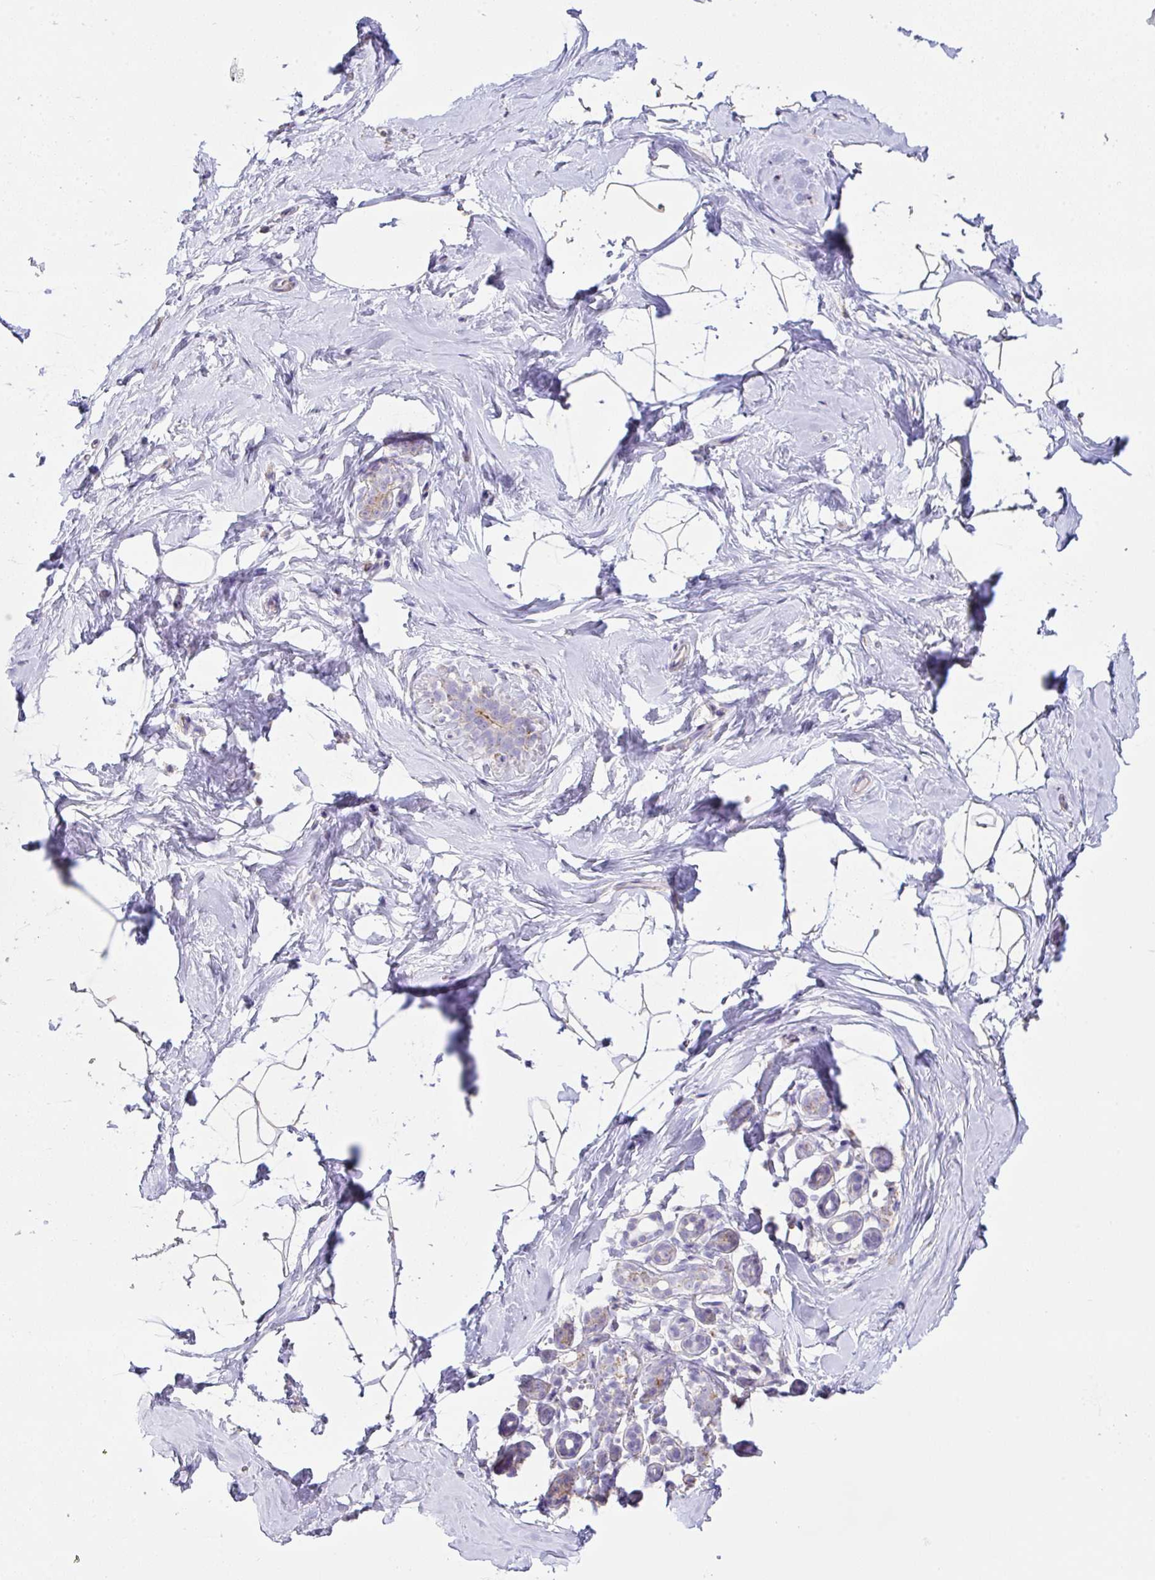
{"staining": {"intensity": "negative", "quantity": "none", "location": "none"}, "tissue": "breast", "cell_type": "Adipocytes", "image_type": "normal", "snomed": [{"axis": "morphology", "description": "Normal tissue, NOS"}, {"axis": "topography", "description": "Breast"}], "caption": "An IHC image of benign breast is shown. There is no staining in adipocytes of breast.", "gene": "DOK7", "patient": {"sex": "female", "age": 32}}